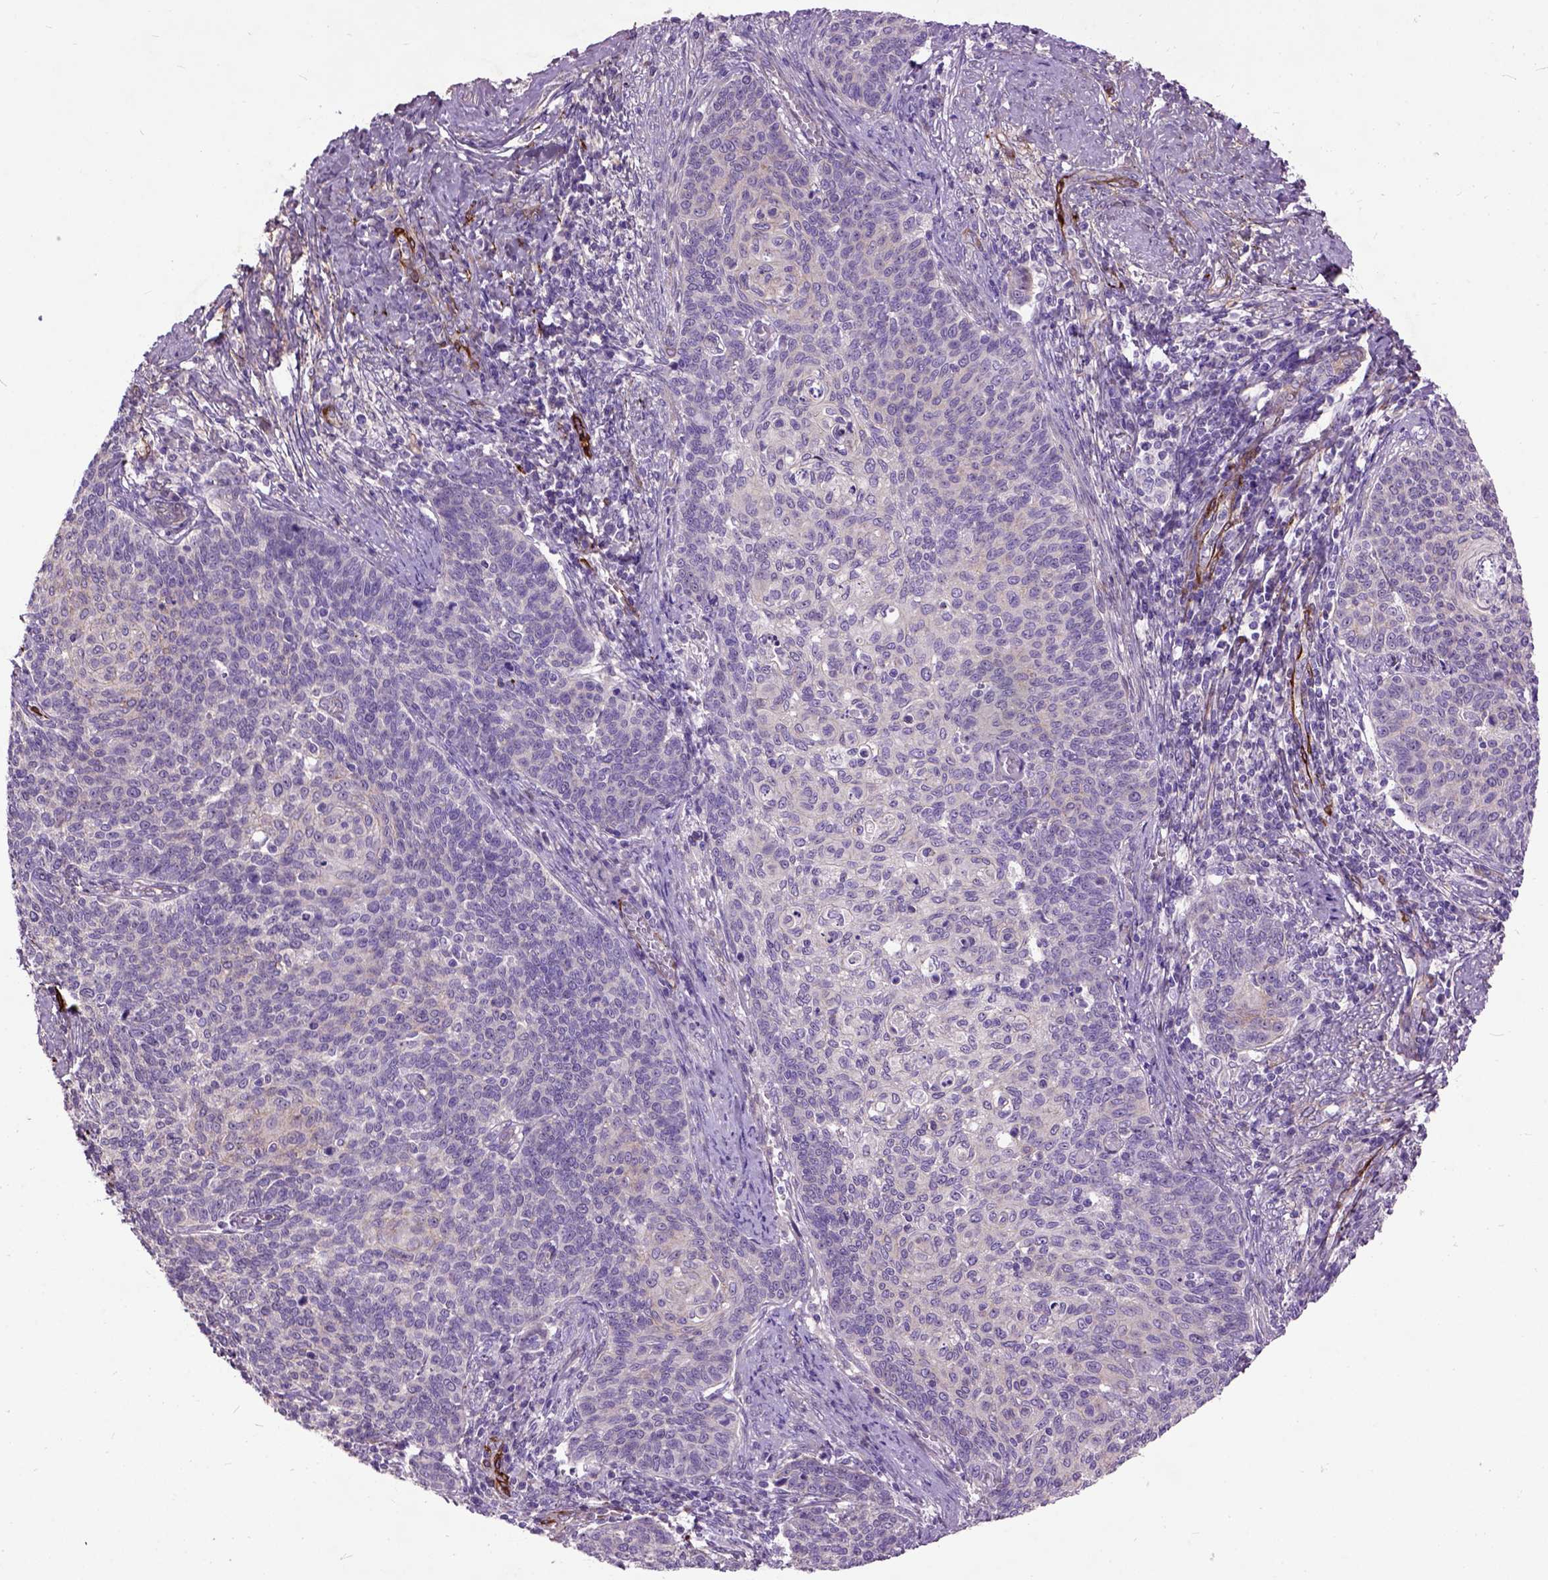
{"staining": {"intensity": "negative", "quantity": "none", "location": "none"}, "tissue": "cervical cancer", "cell_type": "Tumor cells", "image_type": "cancer", "snomed": [{"axis": "morphology", "description": "Normal tissue, NOS"}, {"axis": "morphology", "description": "Squamous cell carcinoma, NOS"}, {"axis": "topography", "description": "Cervix"}], "caption": "This is an IHC micrograph of cervical squamous cell carcinoma. There is no expression in tumor cells.", "gene": "MAPT", "patient": {"sex": "female", "age": 39}}